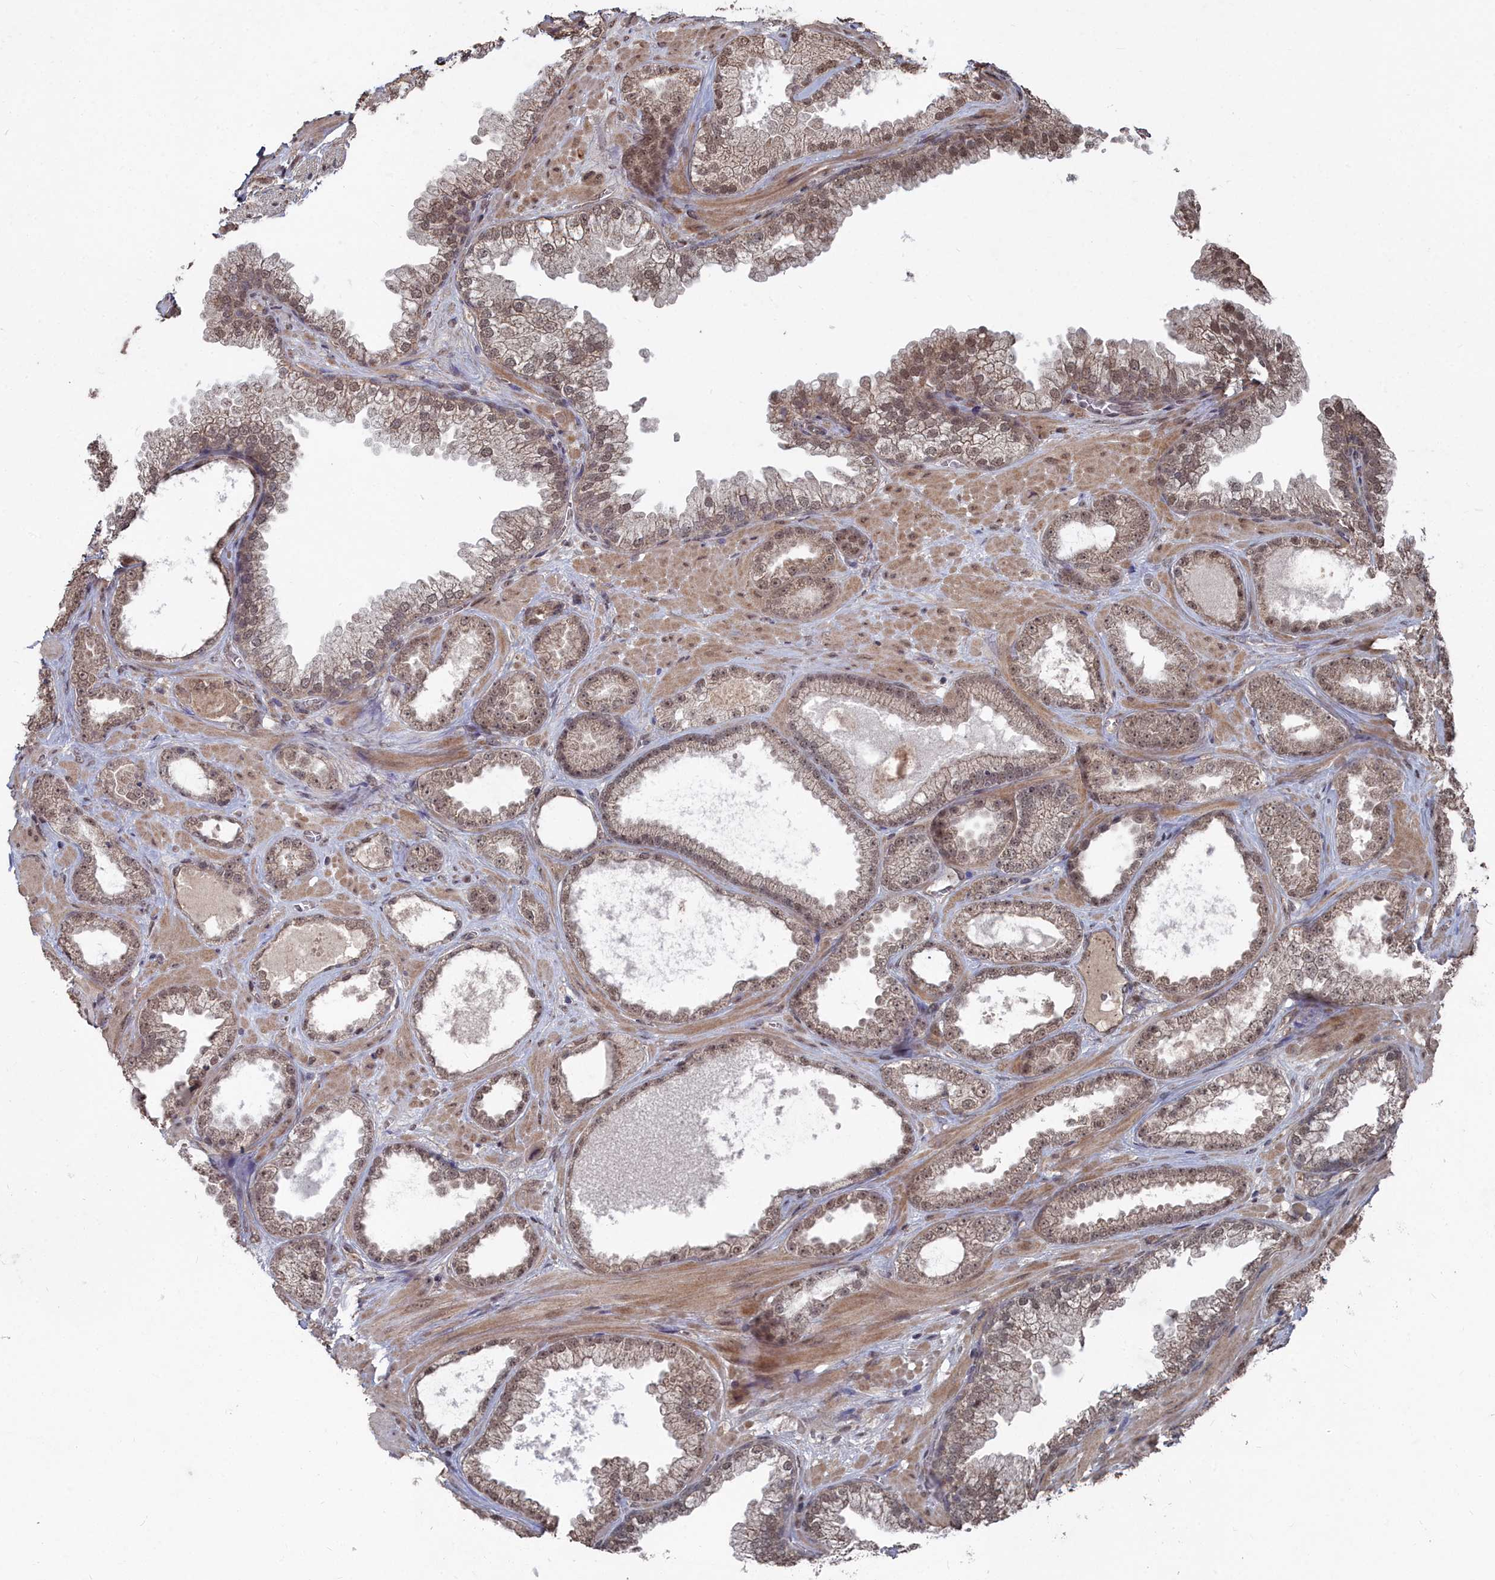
{"staining": {"intensity": "moderate", "quantity": ">75%", "location": "cytoplasmic/membranous,nuclear"}, "tissue": "prostate cancer", "cell_type": "Tumor cells", "image_type": "cancer", "snomed": [{"axis": "morphology", "description": "Adenocarcinoma, Low grade"}, {"axis": "topography", "description": "Prostate"}], "caption": "The image exhibits staining of prostate cancer (low-grade adenocarcinoma), revealing moderate cytoplasmic/membranous and nuclear protein staining (brown color) within tumor cells. (Brightfield microscopy of DAB IHC at high magnification).", "gene": "CCNP", "patient": {"sex": "male", "age": 57}}